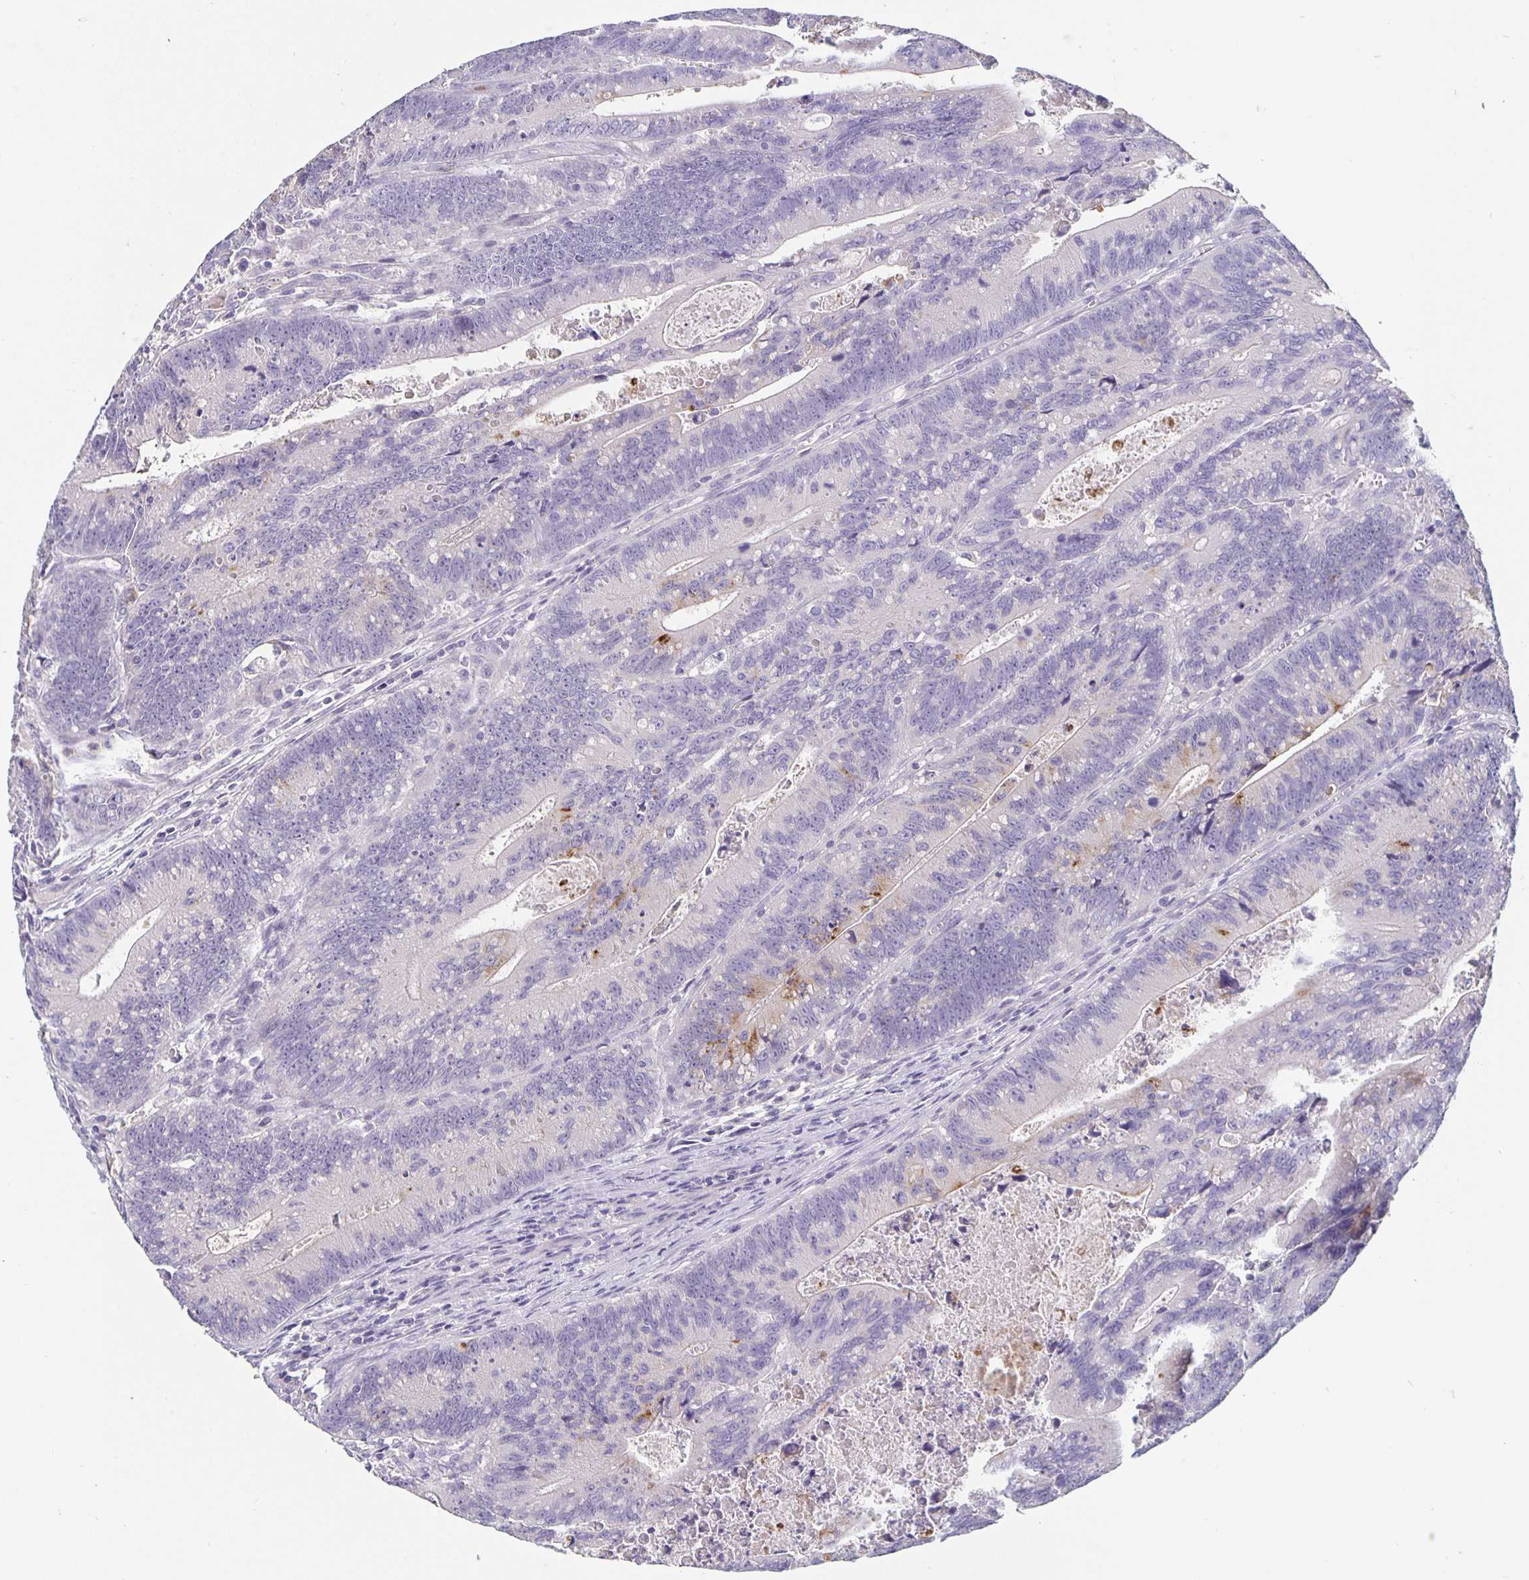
{"staining": {"intensity": "moderate", "quantity": "<25%", "location": "cytoplasmic/membranous"}, "tissue": "colorectal cancer", "cell_type": "Tumor cells", "image_type": "cancer", "snomed": [{"axis": "morphology", "description": "Adenocarcinoma, NOS"}, {"axis": "topography", "description": "Rectum"}], "caption": "Tumor cells exhibit low levels of moderate cytoplasmic/membranous positivity in about <25% of cells in colorectal adenocarcinoma.", "gene": "GDF15", "patient": {"sex": "female", "age": 81}}